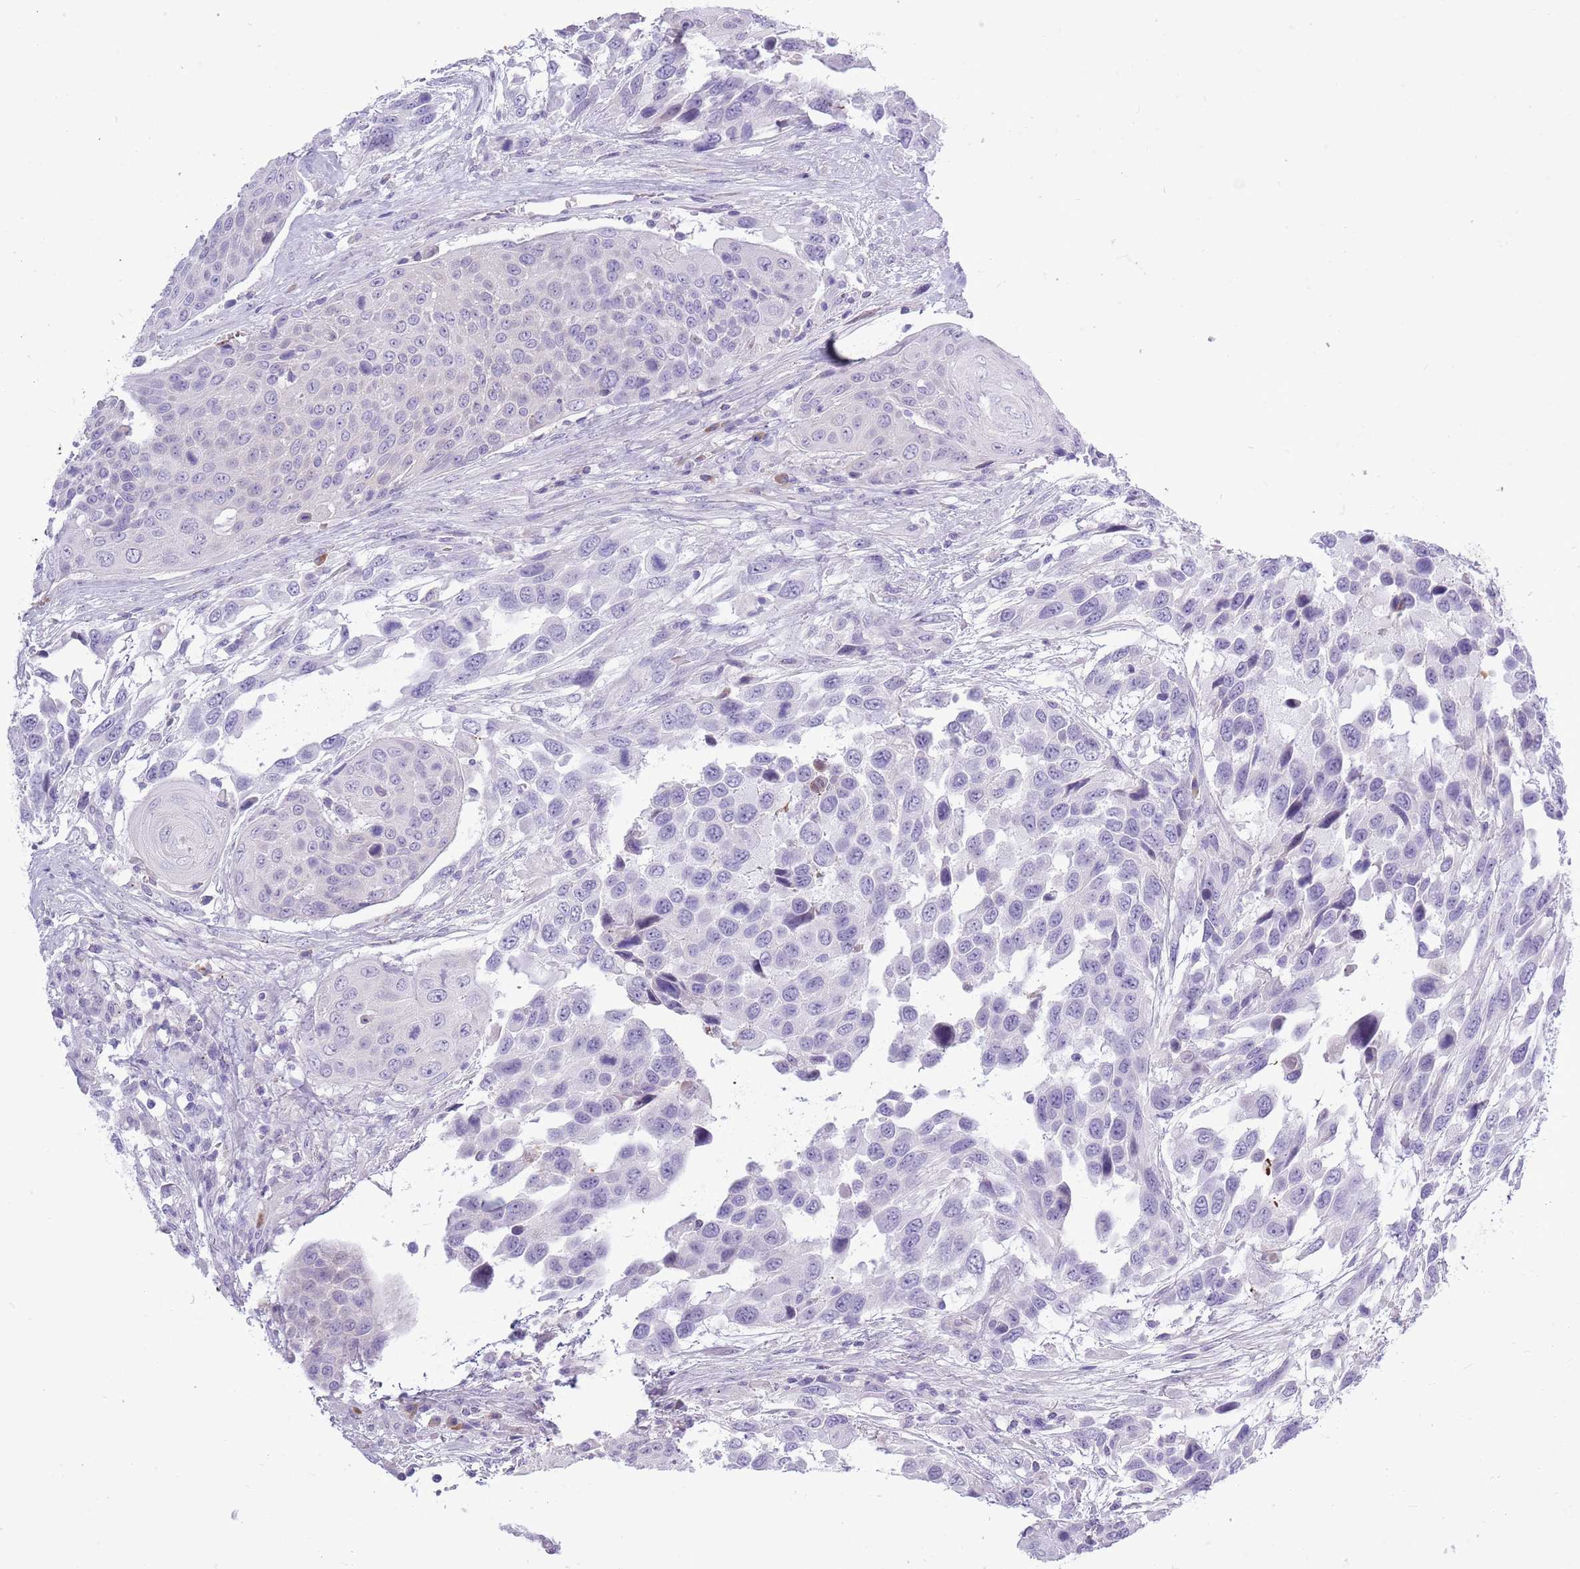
{"staining": {"intensity": "negative", "quantity": "none", "location": "none"}, "tissue": "urothelial cancer", "cell_type": "Tumor cells", "image_type": "cancer", "snomed": [{"axis": "morphology", "description": "Urothelial carcinoma, High grade"}, {"axis": "topography", "description": "Urinary bladder"}], "caption": "IHC micrograph of neoplastic tissue: urothelial cancer stained with DAB shows no significant protein staining in tumor cells.", "gene": "ZNF425", "patient": {"sex": "female", "age": 70}}